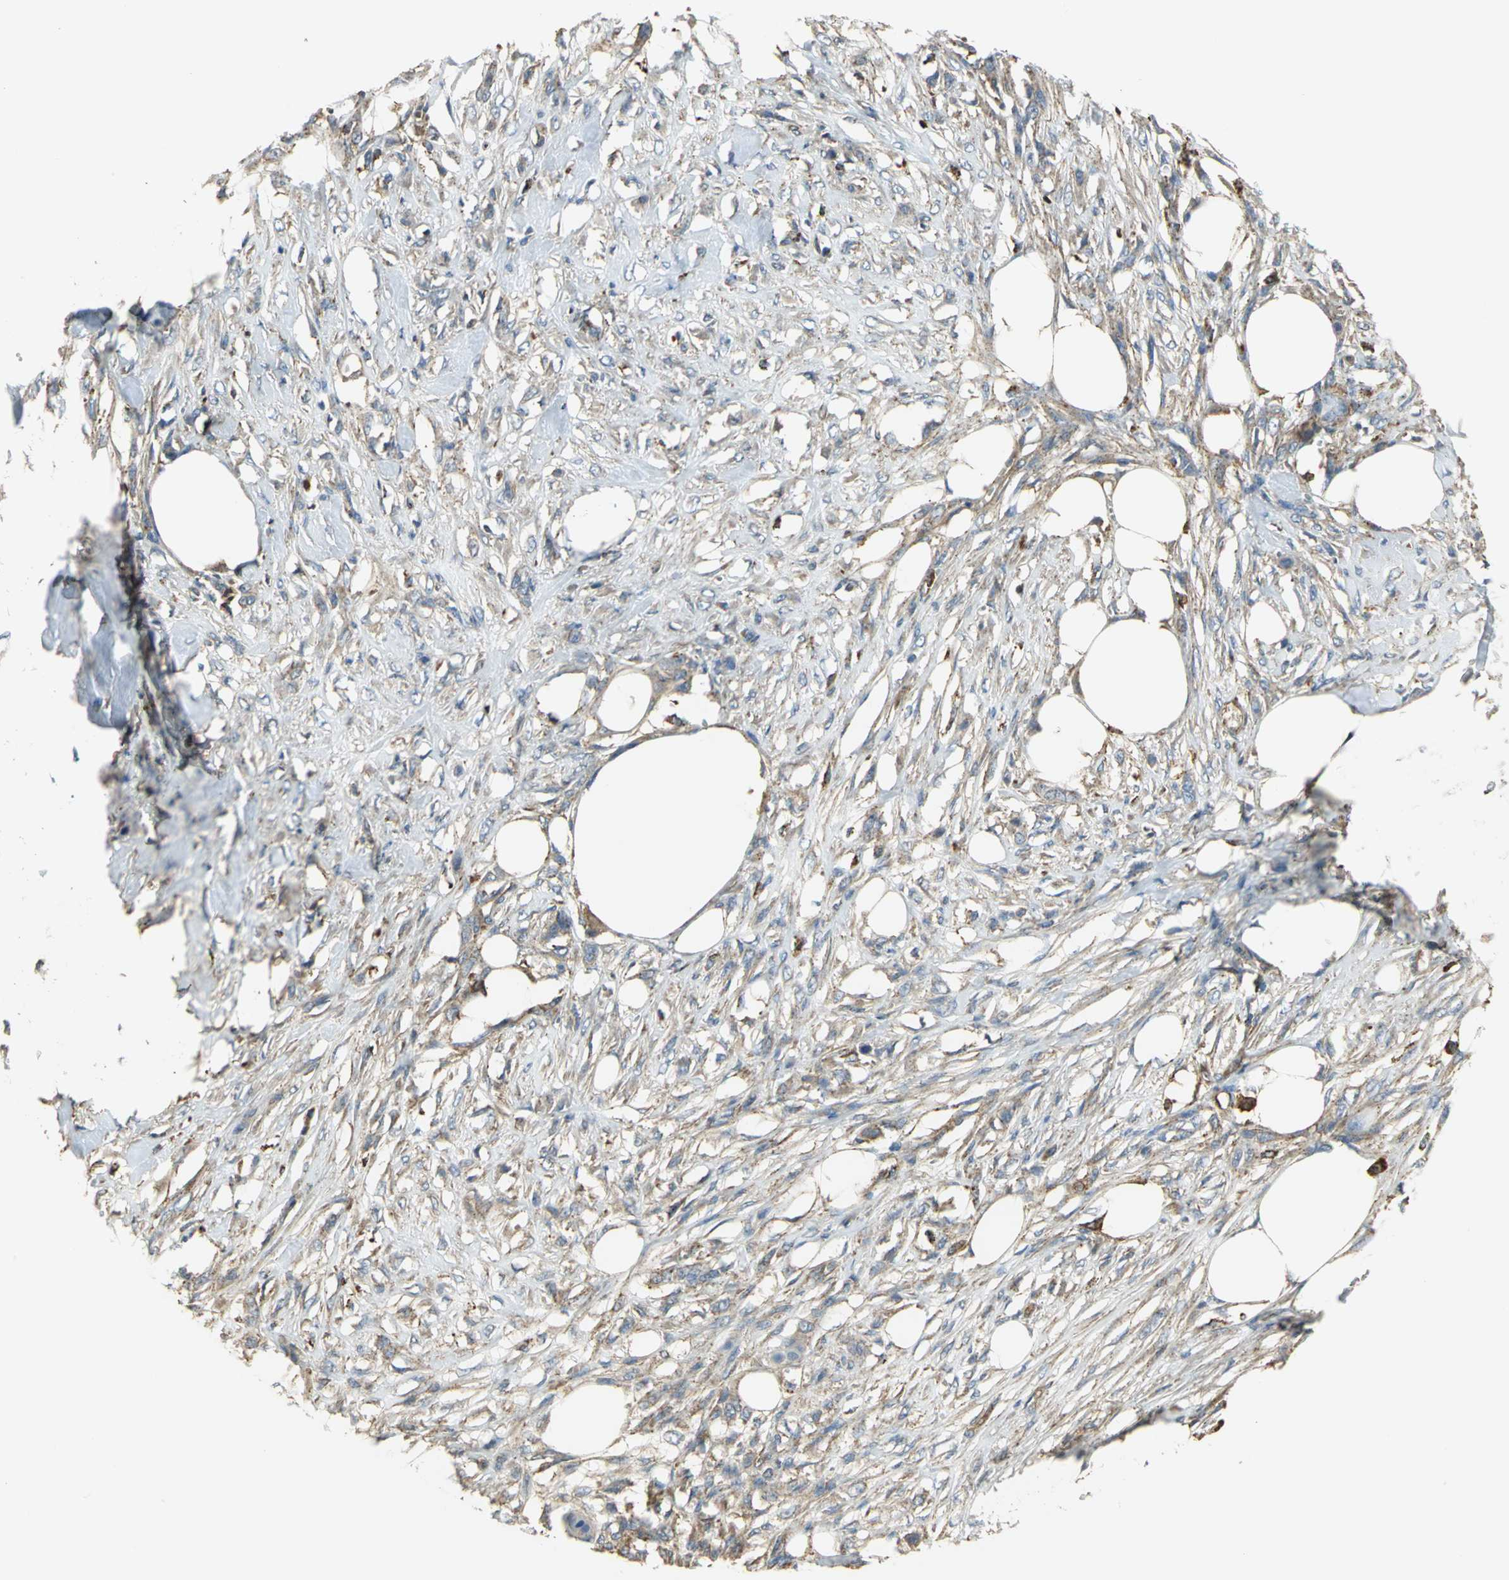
{"staining": {"intensity": "weak", "quantity": "25%-75%", "location": "cytoplasmic/membranous"}, "tissue": "skin cancer", "cell_type": "Tumor cells", "image_type": "cancer", "snomed": [{"axis": "morphology", "description": "Normal tissue, NOS"}, {"axis": "morphology", "description": "Squamous cell carcinoma, NOS"}, {"axis": "topography", "description": "Skin"}], "caption": "A brown stain shows weak cytoplasmic/membranous staining of a protein in human skin cancer (squamous cell carcinoma) tumor cells. (IHC, brightfield microscopy, high magnification).", "gene": "DIAPH2", "patient": {"sex": "female", "age": 59}}